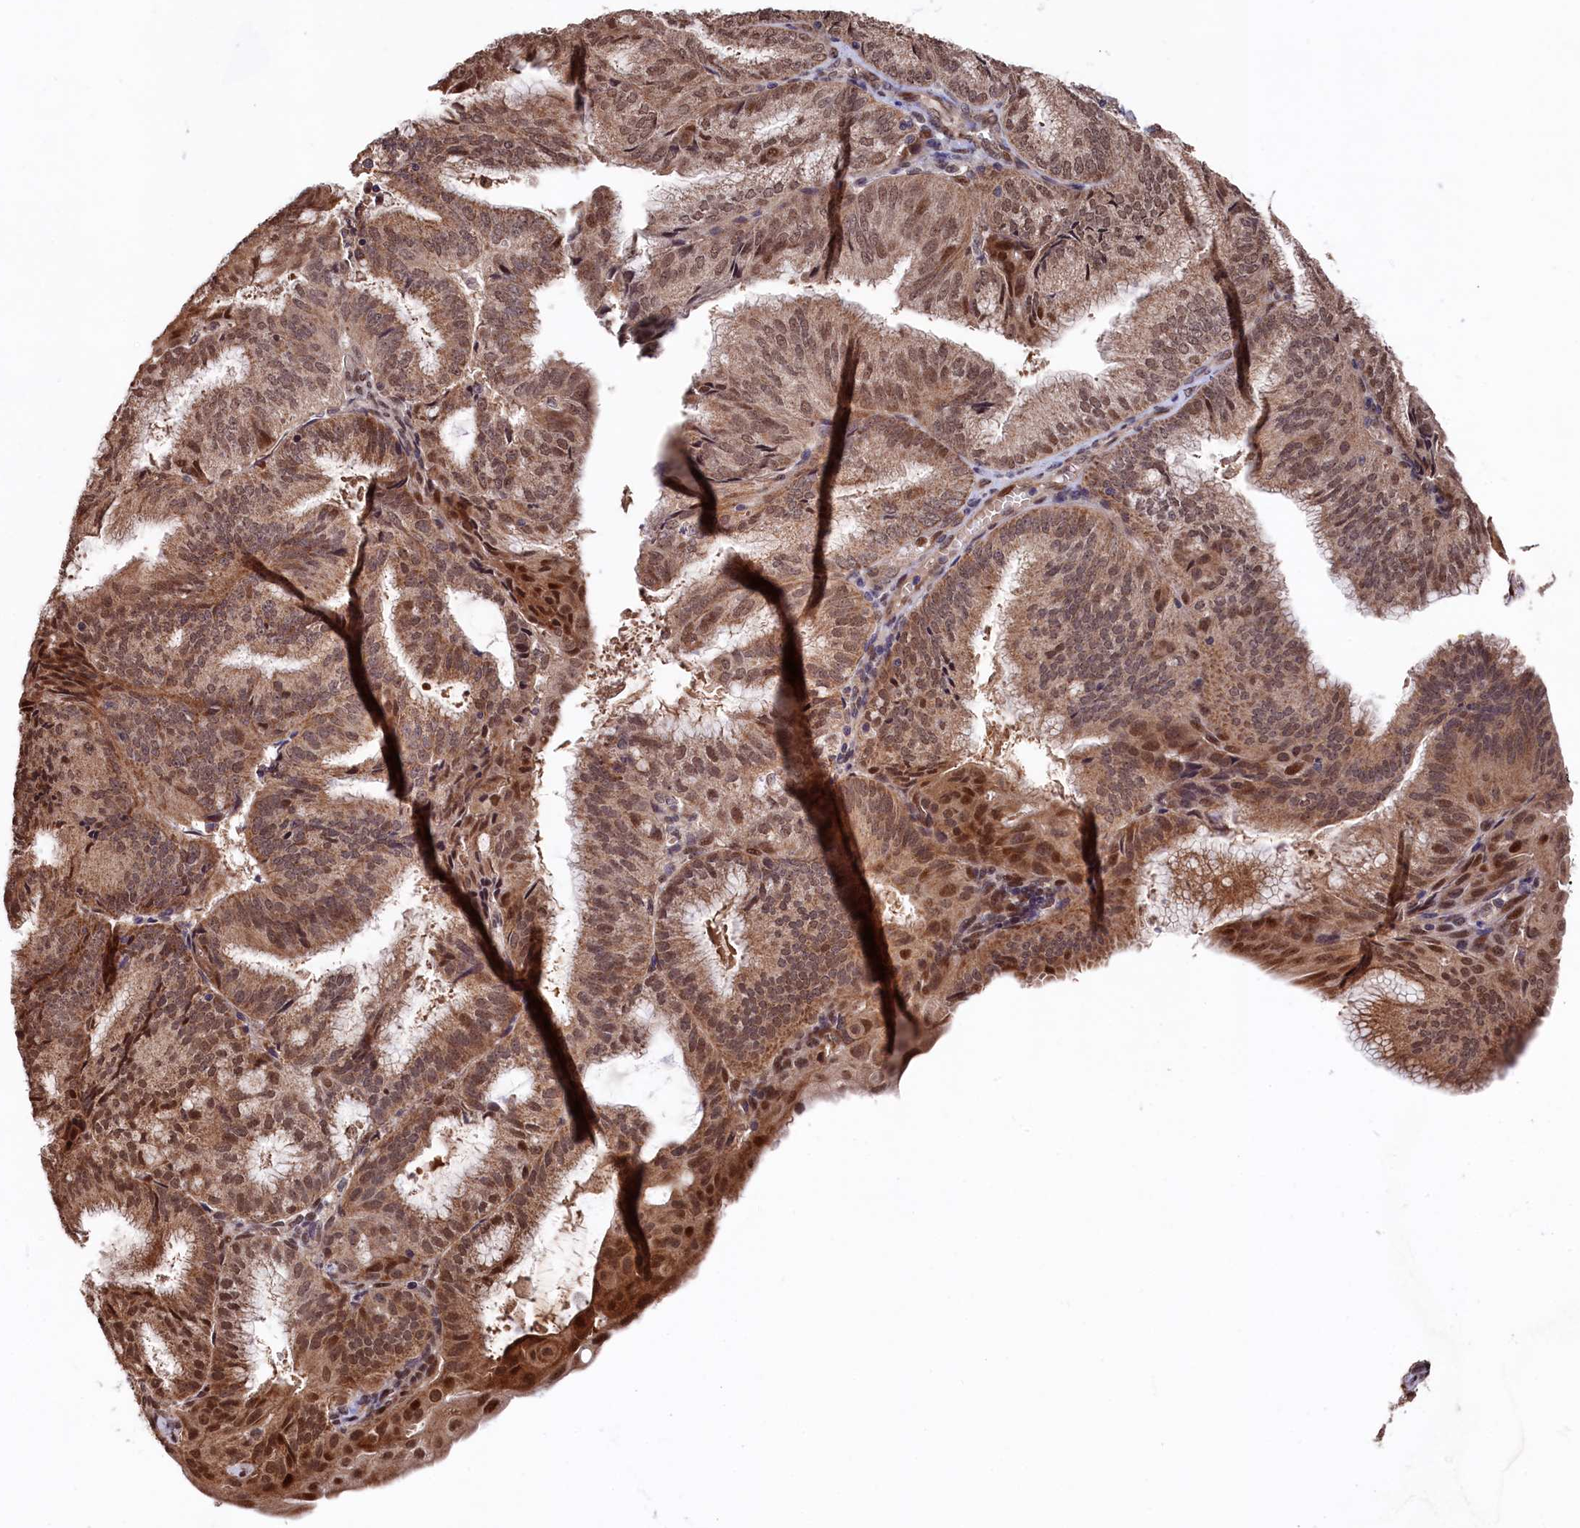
{"staining": {"intensity": "moderate", "quantity": ">75%", "location": "cytoplasmic/membranous,nuclear"}, "tissue": "endometrial cancer", "cell_type": "Tumor cells", "image_type": "cancer", "snomed": [{"axis": "morphology", "description": "Adenocarcinoma, NOS"}, {"axis": "topography", "description": "Endometrium"}], "caption": "The micrograph exhibits staining of endometrial cancer, revealing moderate cytoplasmic/membranous and nuclear protein staining (brown color) within tumor cells.", "gene": "CLPX", "patient": {"sex": "female", "age": 49}}